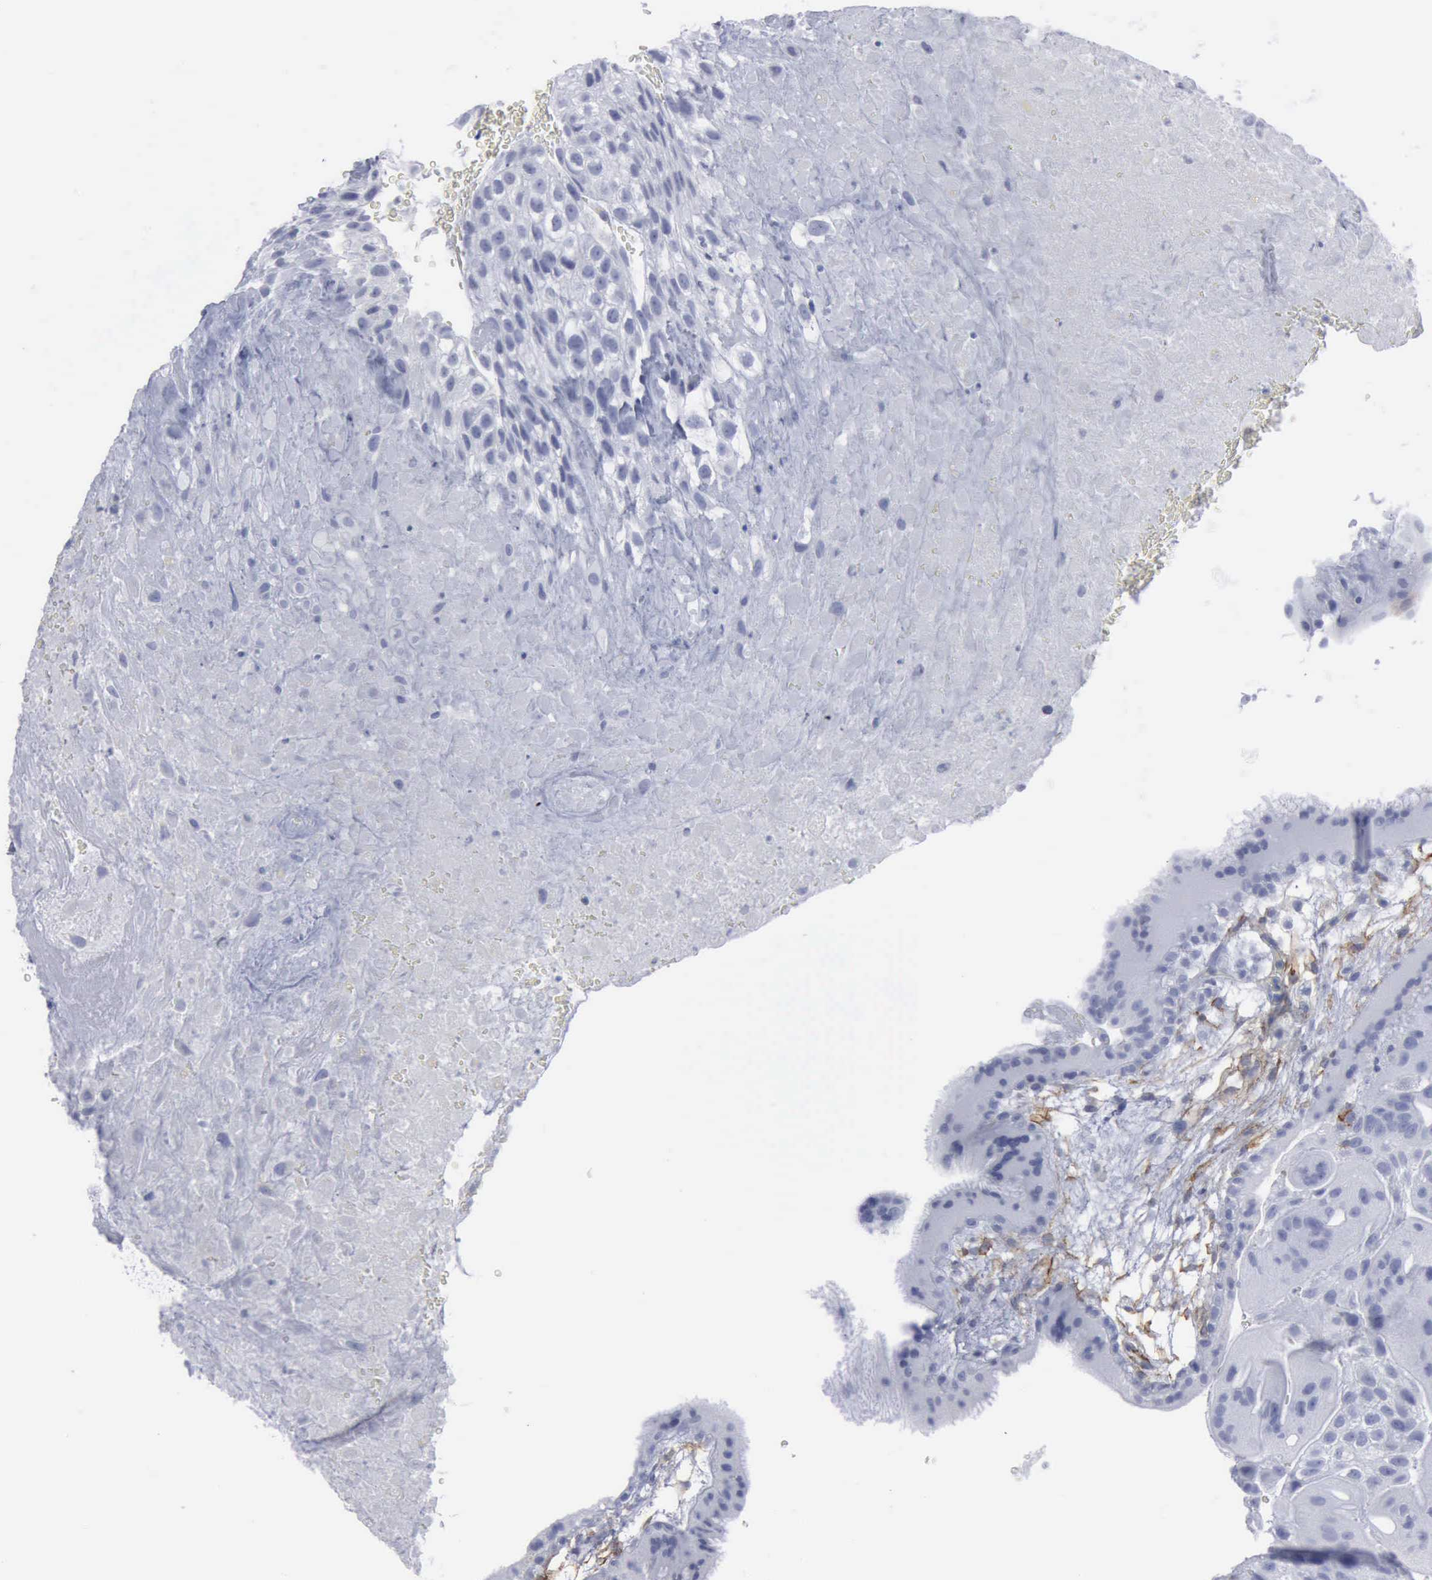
{"staining": {"intensity": "negative", "quantity": "none", "location": "none"}, "tissue": "placenta", "cell_type": "Decidual cells", "image_type": "normal", "snomed": [{"axis": "morphology", "description": "Normal tissue, NOS"}, {"axis": "topography", "description": "Placenta"}], "caption": "DAB (3,3'-diaminobenzidine) immunohistochemical staining of unremarkable placenta exhibits no significant staining in decidual cells.", "gene": "VCAM1", "patient": {"sex": "female", "age": 19}}